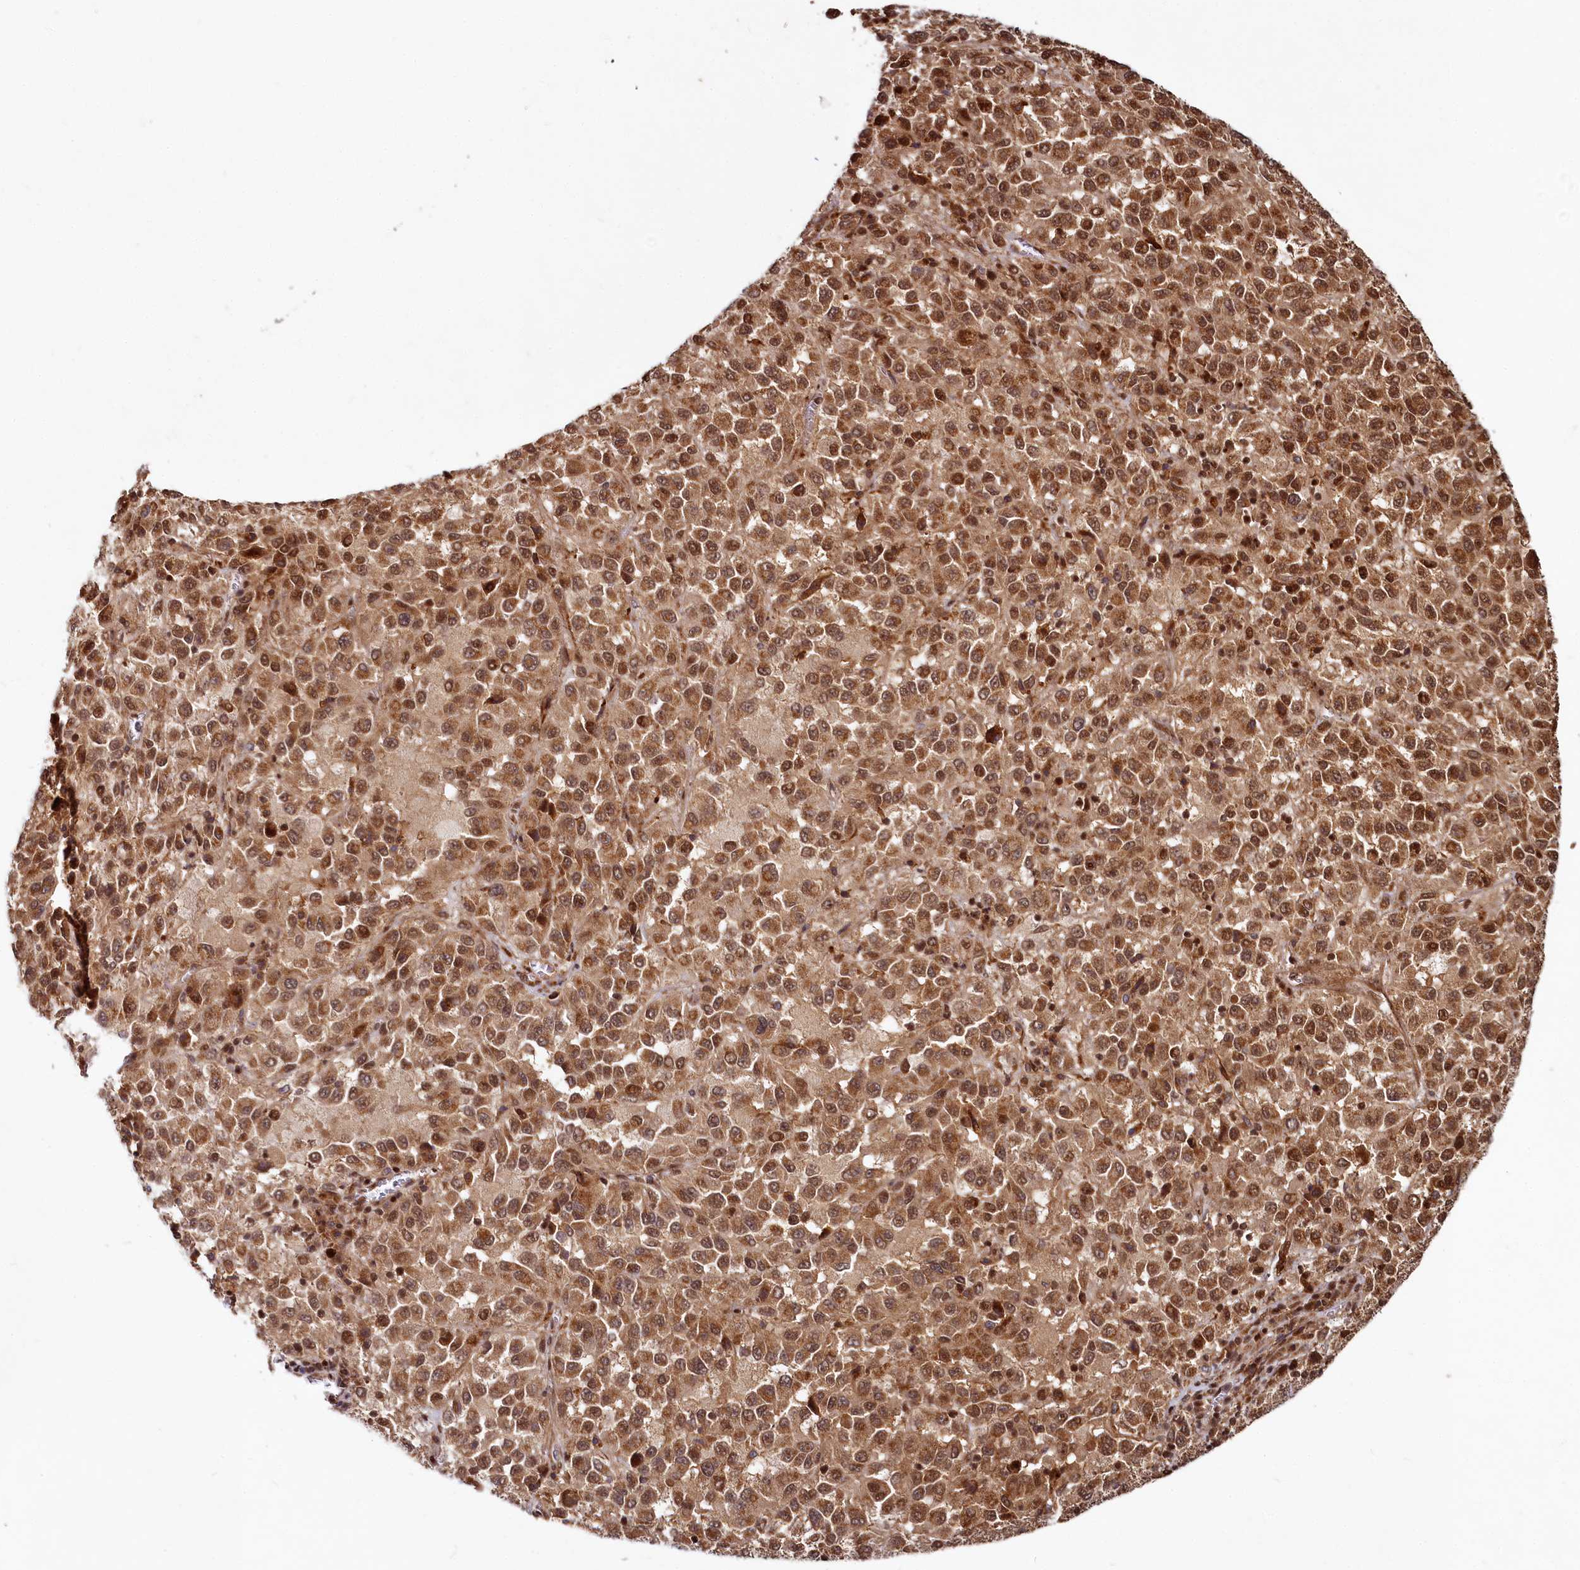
{"staining": {"intensity": "moderate", "quantity": ">75%", "location": "cytoplasmic/membranous,nuclear"}, "tissue": "melanoma", "cell_type": "Tumor cells", "image_type": "cancer", "snomed": [{"axis": "morphology", "description": "Malignant melanoma, Metastatic site"}, {"axis": "topography", "description": "Lung"}], "caption": "Melanoma stained with a brown dye exhibits moderate cytoplasmic/membranous and nuclear positive staining in approximately >75% of tumor cells.", "gene": "TRIM23", "patient": {"sex": "male", "age": 64}}